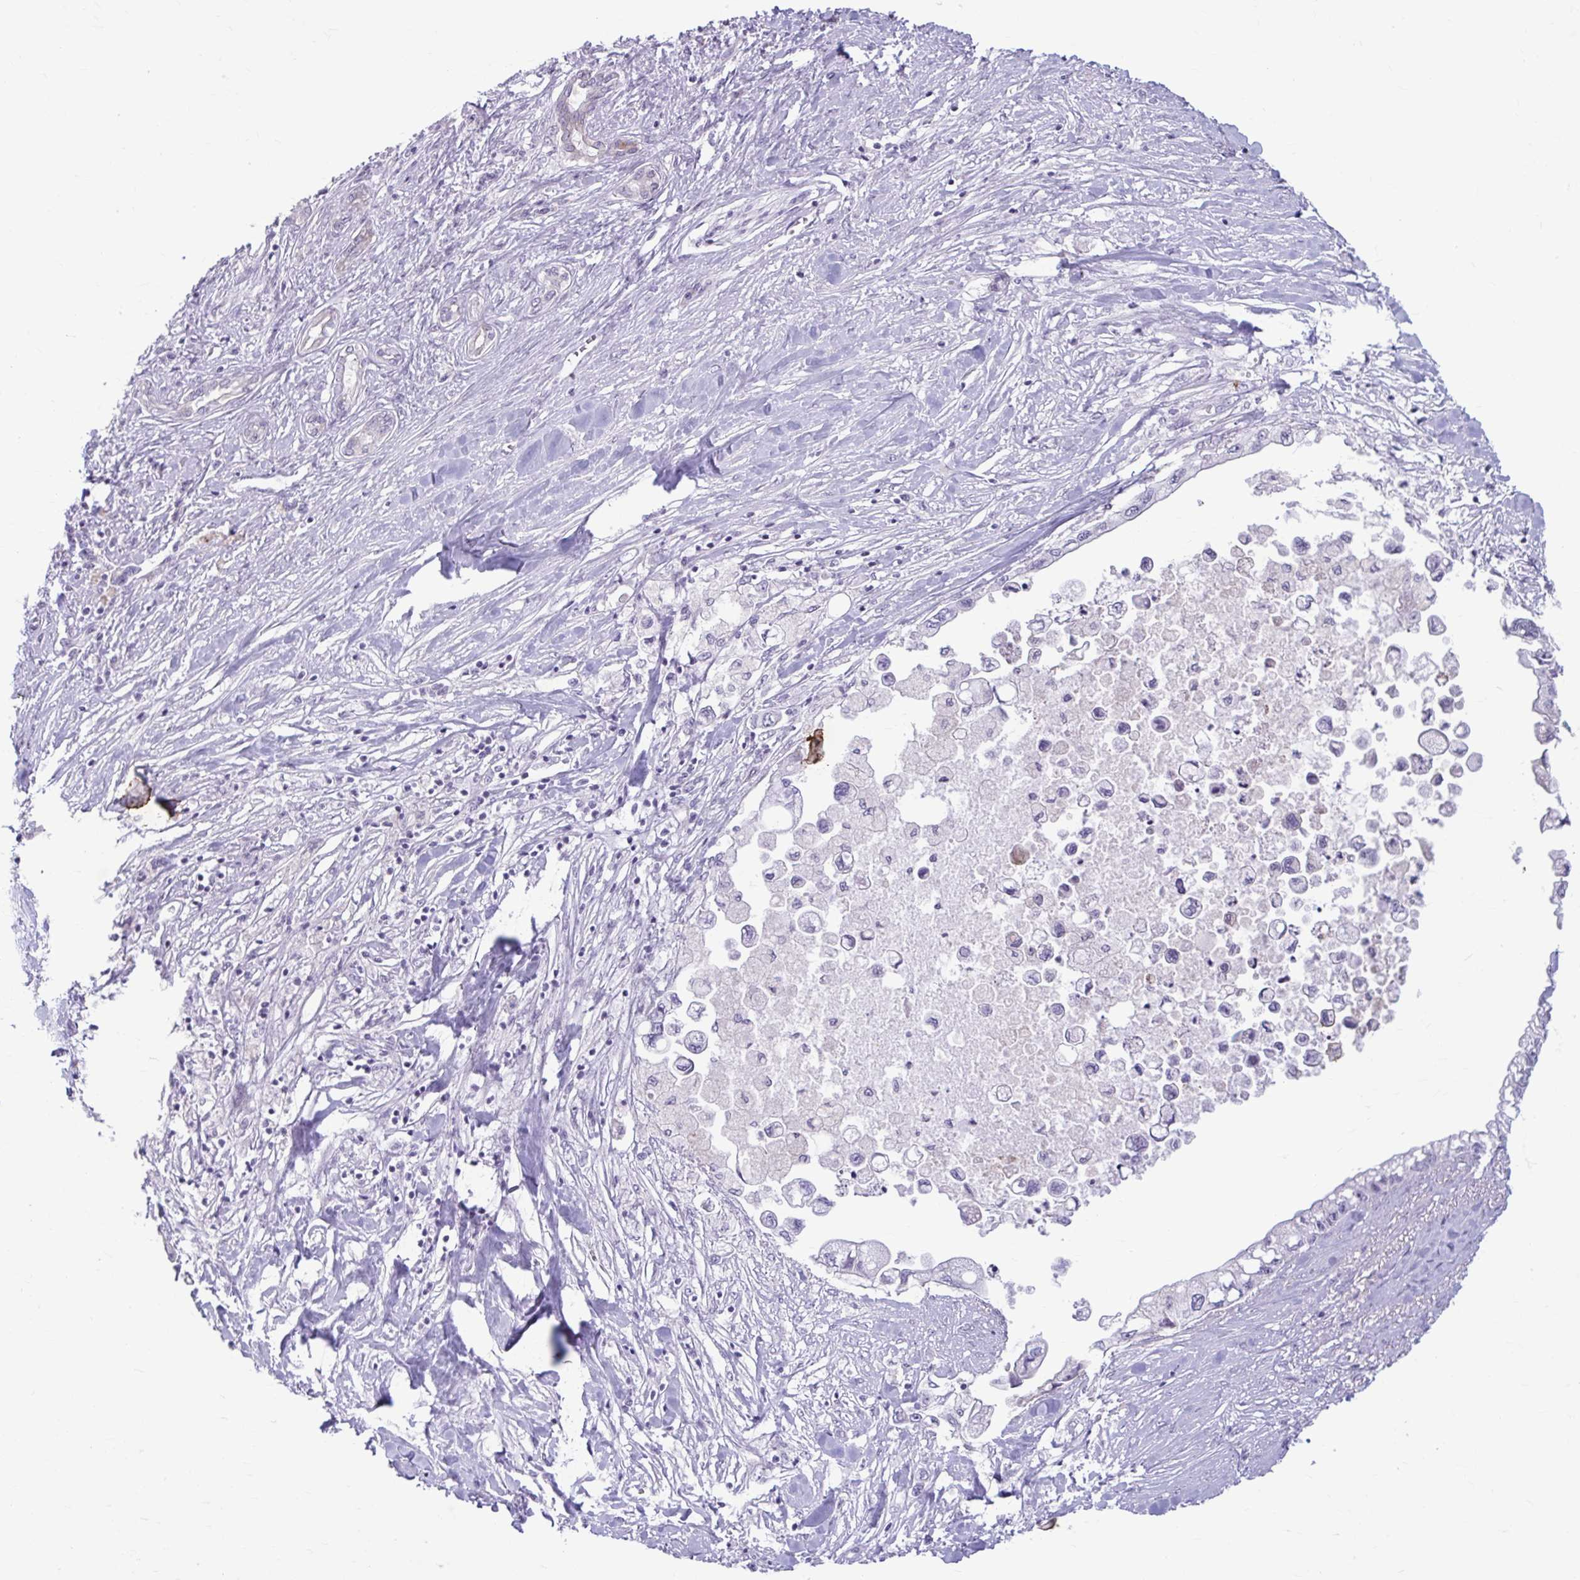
{"staining": {"intensity": "negative", "quantity": "none", "location": "none"}, "tissue": "pancreatic cancer", "cell_type": "Tumor cells", "image_type": "cancer", "snomed": [{"axis": "morphology", "description": "Adenocarcinoma, NOS"}, {"axis": "topography", "description": "Pancreas"}], "caption": "IHC histopathology image of human pancreatic cancer (adenocarcinoma) stained for a protein (brown), which reveals no staining in tumor cells. (Stains: DAB immunohistochemistry with hematoxylin counter stain, Microscopy: brightfield microscopy at high magnification).", "gene": "MSMO1", "patient": {"sex": "male", "age": 61}}